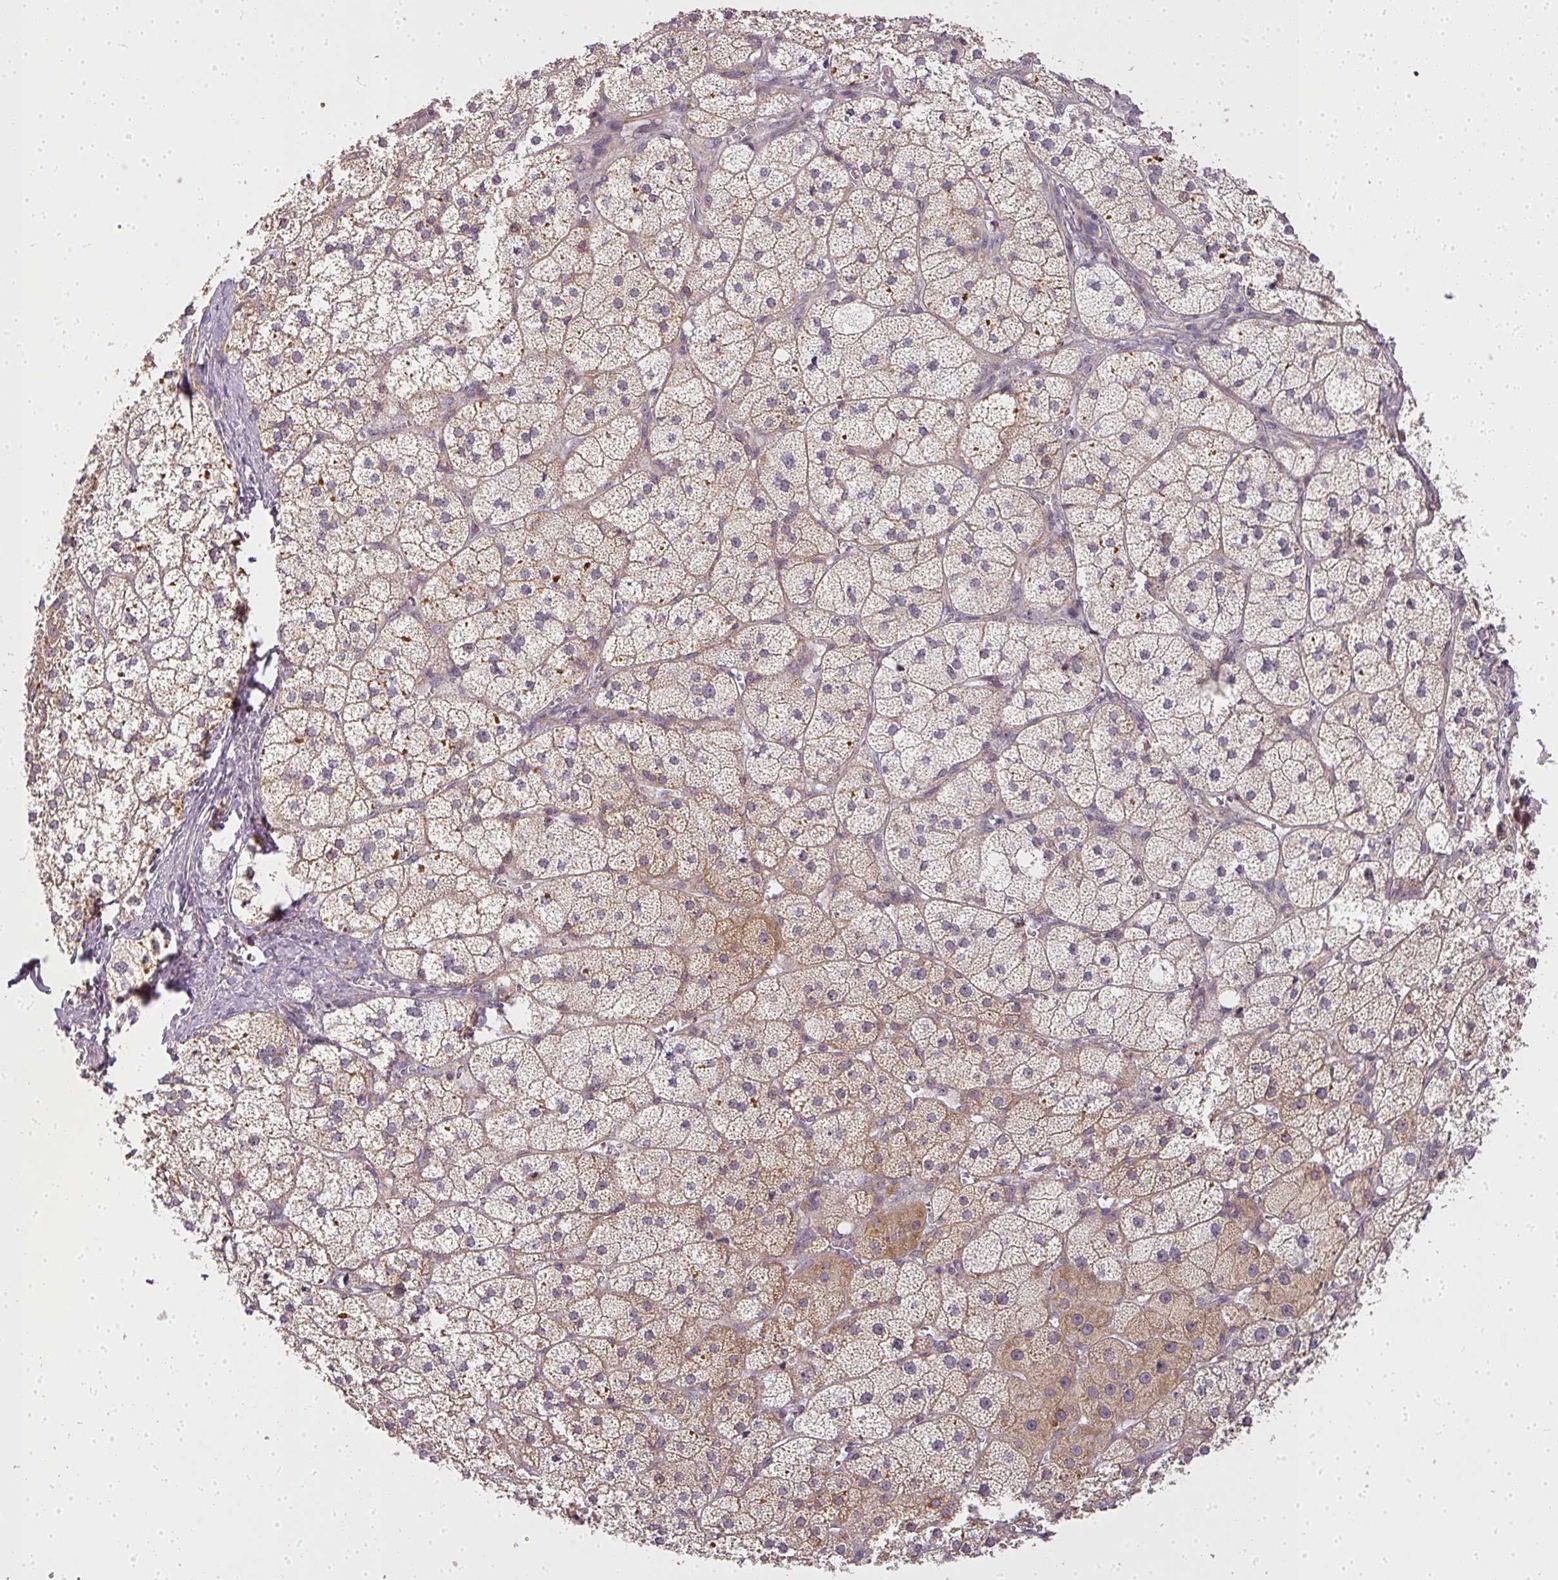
{"staining": {"intensity": "moderate", "quantity": "25%-75%", "location": "cytoplasmic/membranous"}, "tissue": "adrenal gland", "cell_type": "Glandular cells", "image_type": "normal", "snomed": [{"axis": "morphology", "description": "Normal tissue, NOS"}, {"axis": "topography", "description": "Adrenal gland"}], "caption": "Moderate cytoplasmic/membranous staining is present in approximately 25%-75% of glandular cells in benign adrenal gland. (Stains: DAB in brown, nuclei in blue, Microscopy: brightfield microscopy at high magnification).", "gene": "MED19", "patient": {"sex": "female", "age": 52}}